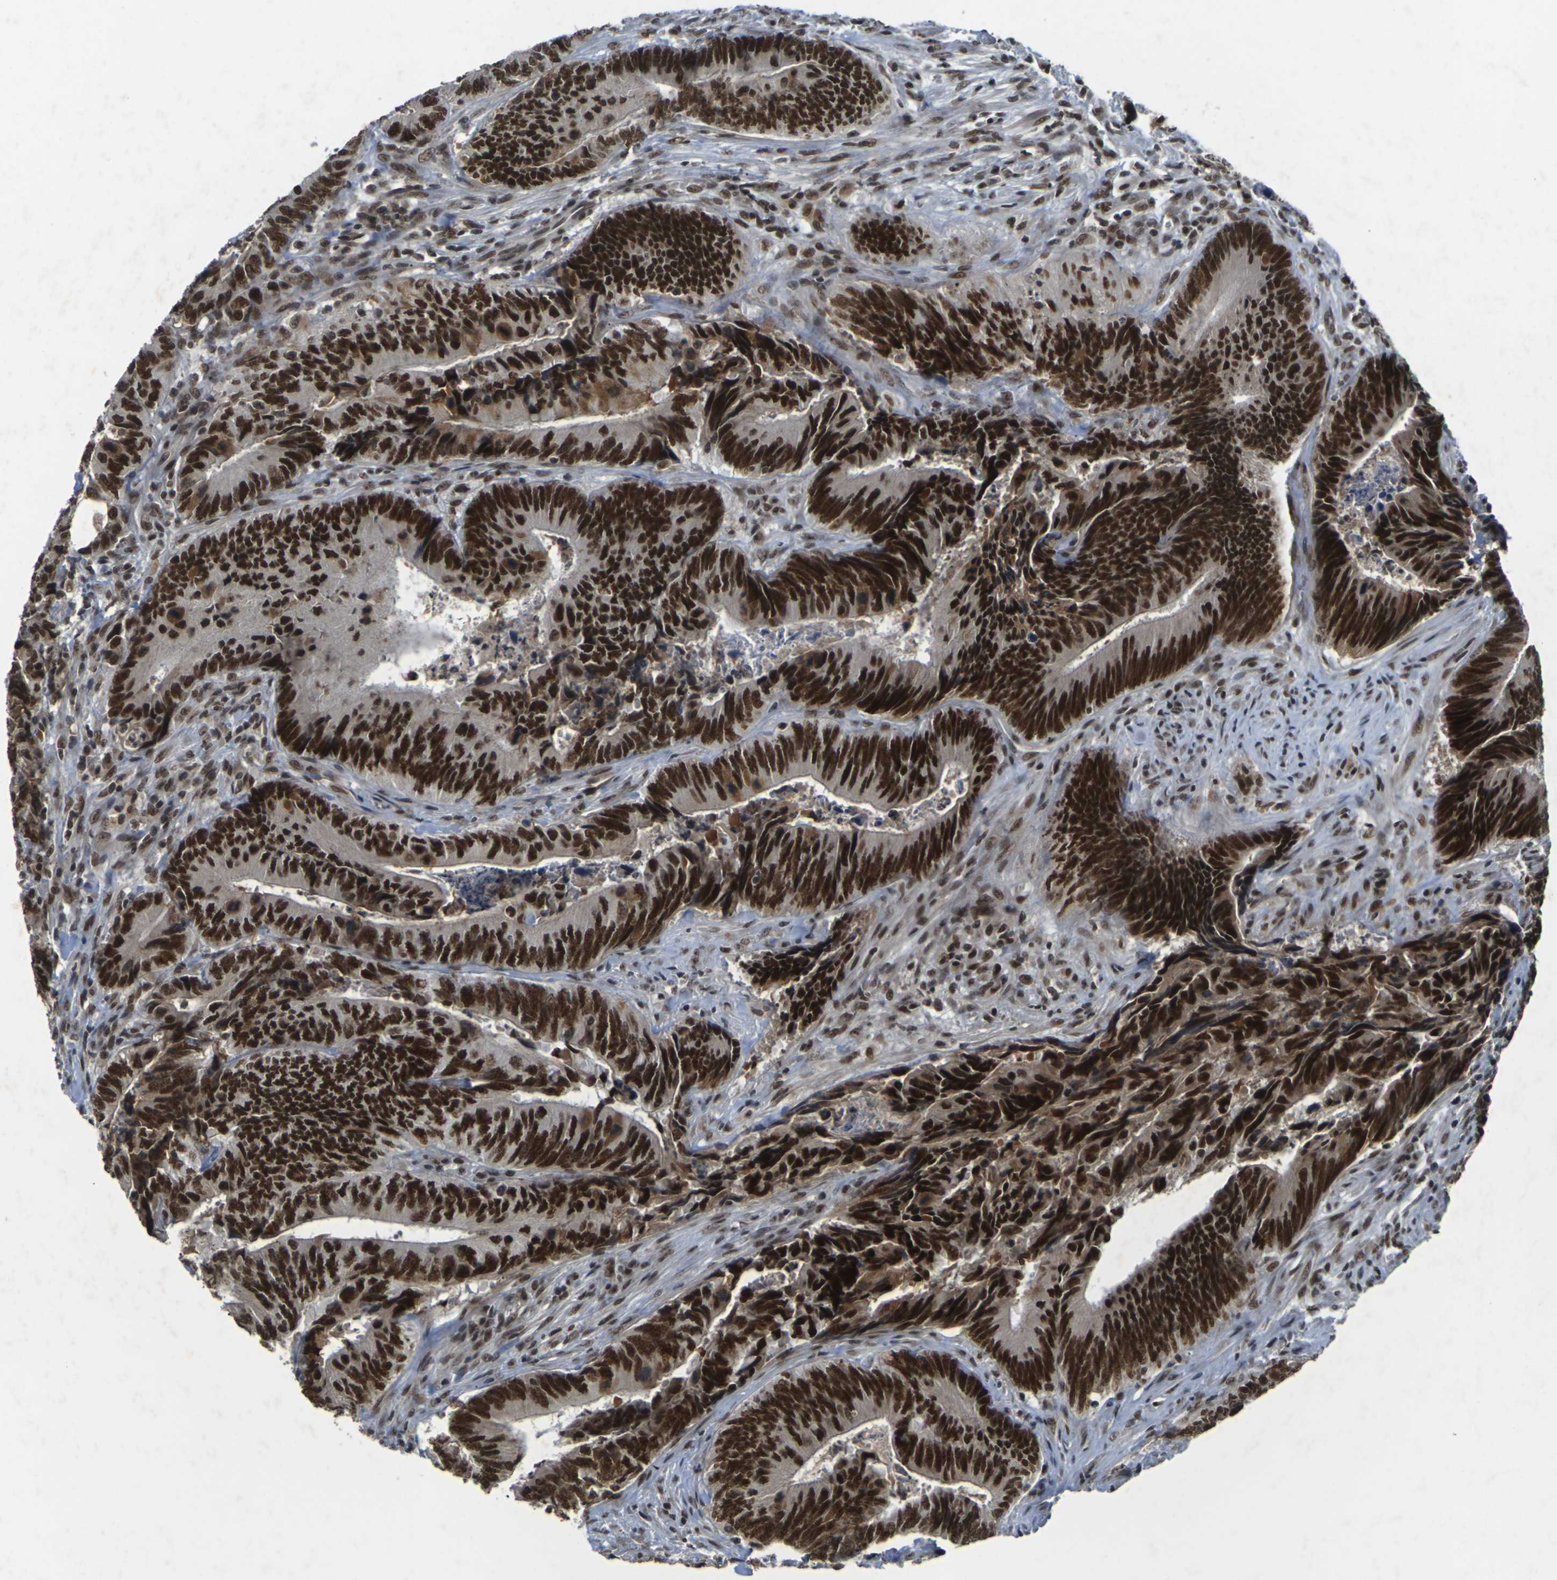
{"staining": {"intensity": "strong", "quantity": ">75%", "location": "nuclear"}, "tissue": "colorectal cancer", "cell_type": "Tumor cells", "image_type": "cancer", "snomed": [{"axis": "morphology", "description": "Normal tissue, NOS"}, {"axis": "morphology", "description": "Adenocarcinoma, NOS"}, {"axis": "topography", "description": "Colon"}], "caption": "An immunohistochemistry micrograph of neoplastic tissue is shown. Protein staining in brown labels strong nuclear positivity in colorectal adenocarcinoma within tumor cells.", "gene": "NELFA", "patient": {"sex": "male", "age": 56}}